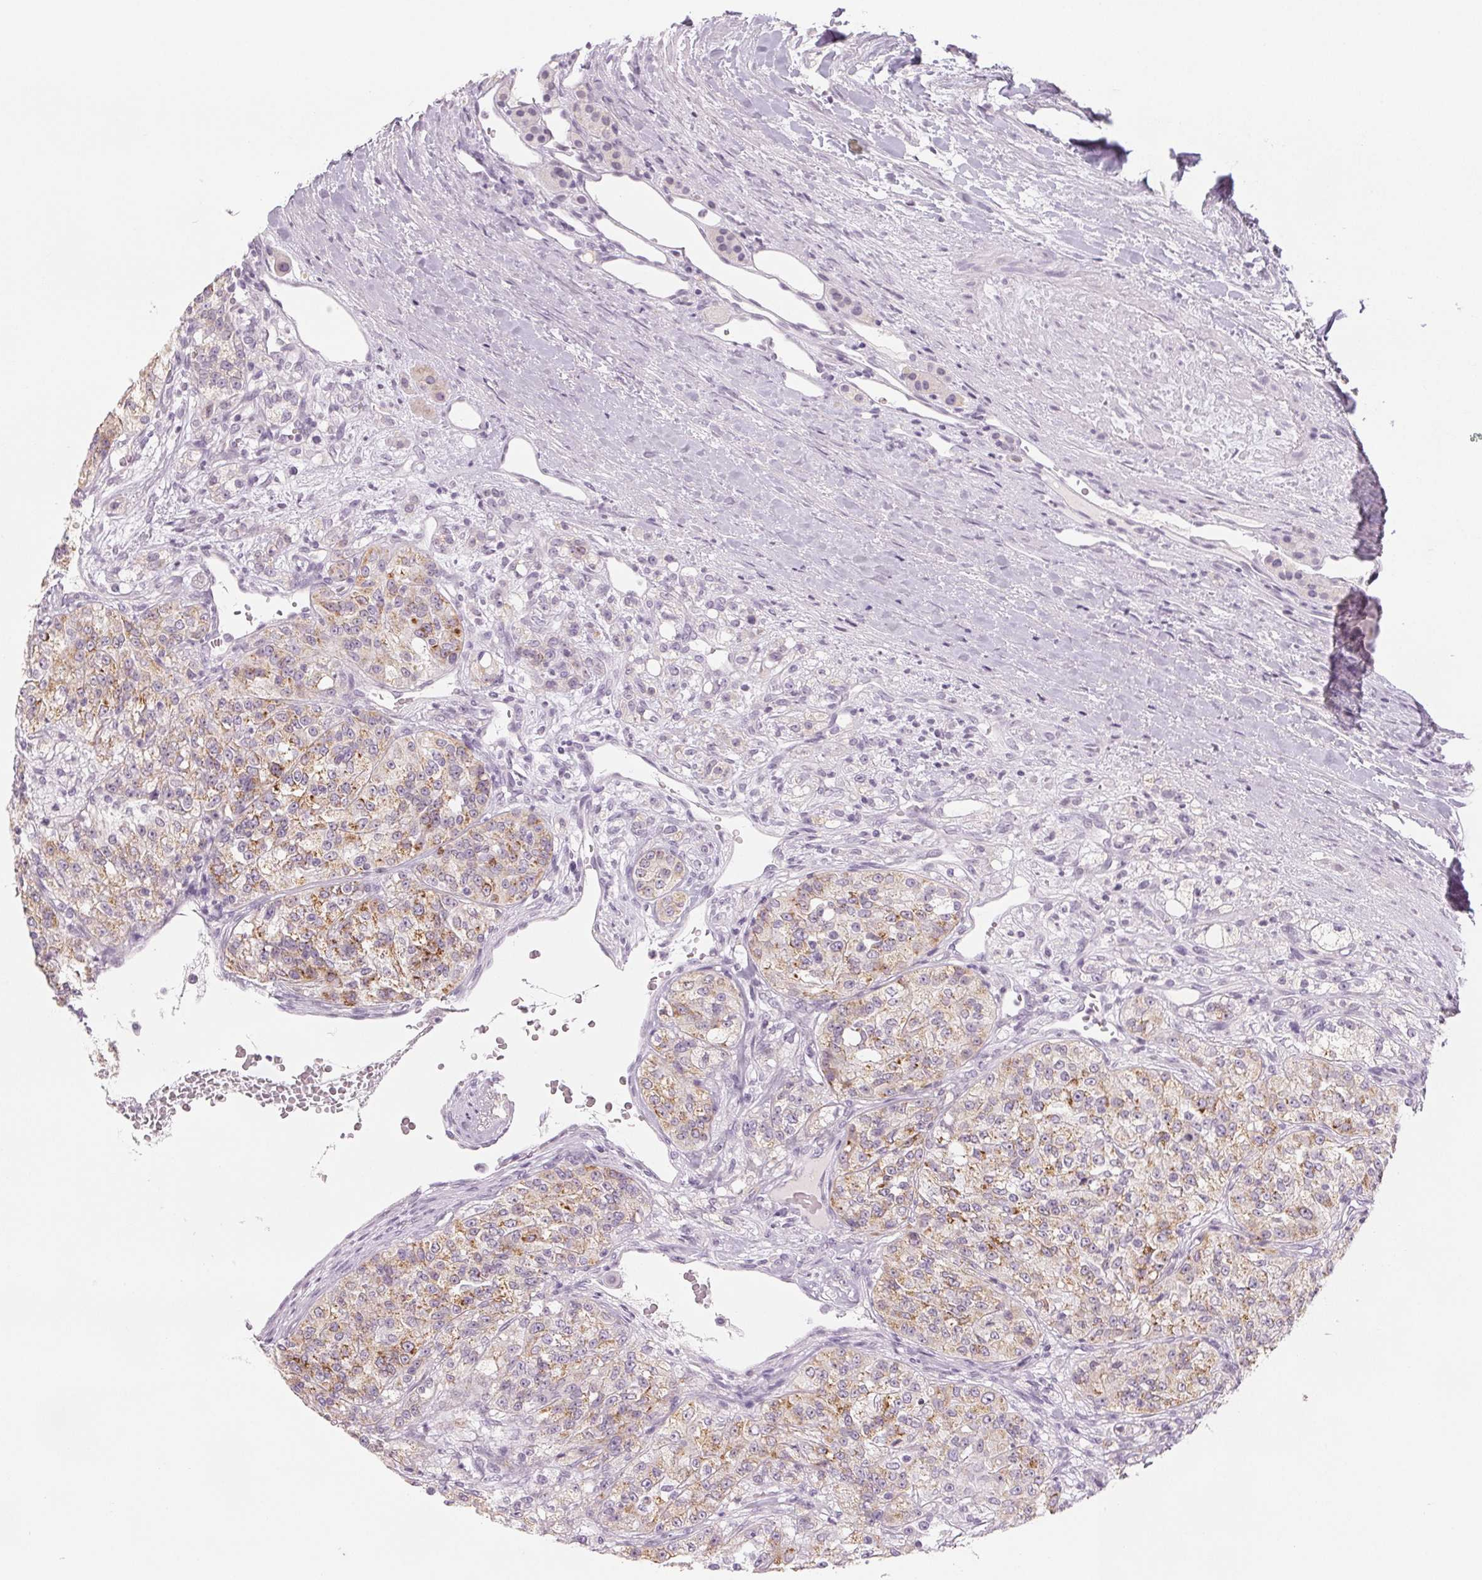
{"staining": {"intensity": "moderate", "quantity": "25%-75%", "location": "cytoplasmic/membranous"}, "tissue": "renal cancer", "cell_type": "Tumor cells", "image_type": "cancer", "snomed": [{"axis": "morphology", "description": "Adenocarcinoma, NOS"}, {"axis": "topography", "description": "Kidney"}], "caption": "An immunohistochemistry (IHC) micrograph of neoplastic tissue is shown. Protein staining in brown shows moderate cytoplasmic/membranous positivity in renal cancer within tumor cells. Immunohistochemistry stains the protein in brown and the nuclei are stained blue.", "gene": "EHHADH", "patient": {"sex": "female", "age": 63}}